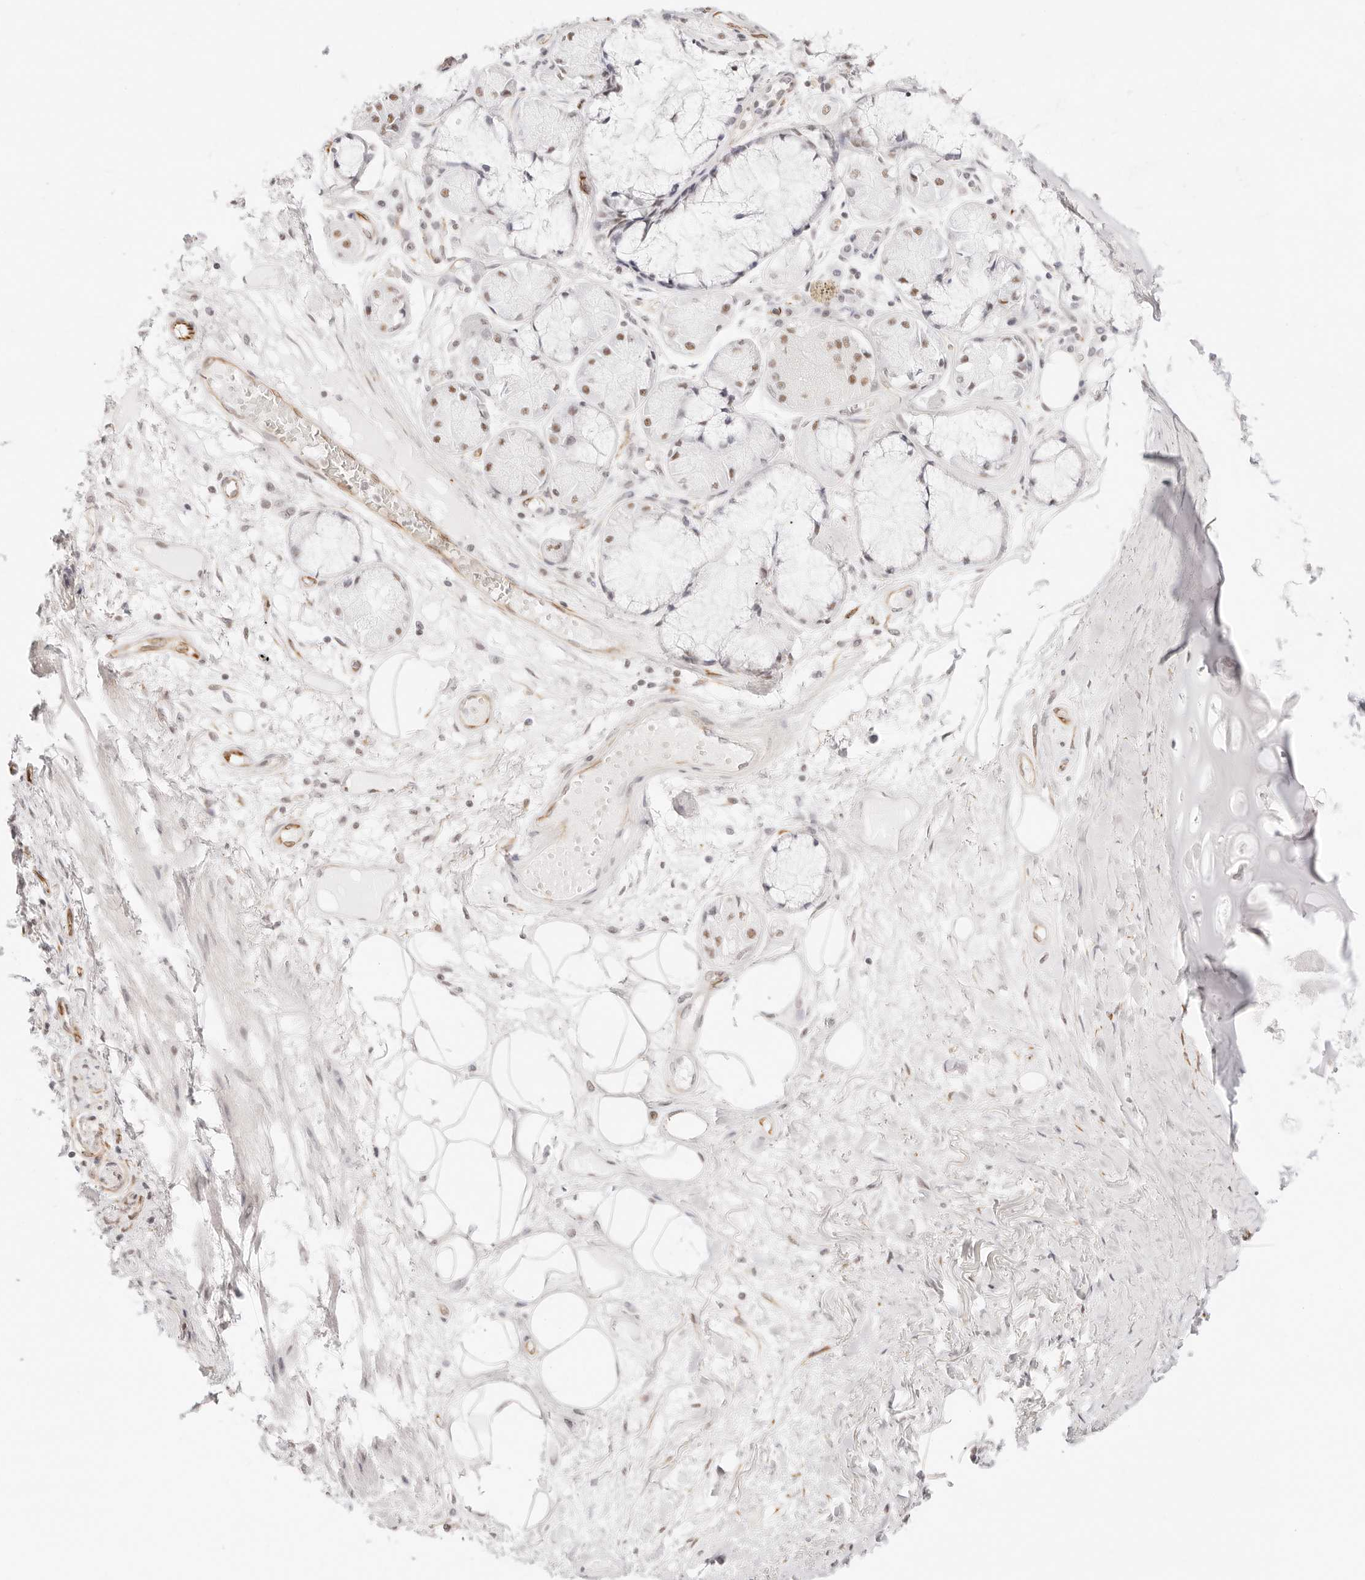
{"staining": {"intensity": "weak", "quantity": ">75%", "location": "nuclear"}, "tissue": "adipose tissue", "cell_type": "Adipocytes", "image_type": "normal", "snomed": [{"axis": "morphology", "description": "Normal tissue, NOS"}, {"axis": "topography", "description": "Bronchus"}], "caption": "Weak nuclear positivity for a protein is appreciated in approximately >75% of adipocytes of benign adipose tissue using IHC.", "gene": "ZC3H11A", "patient": {"sex": "male", "age": 66}}